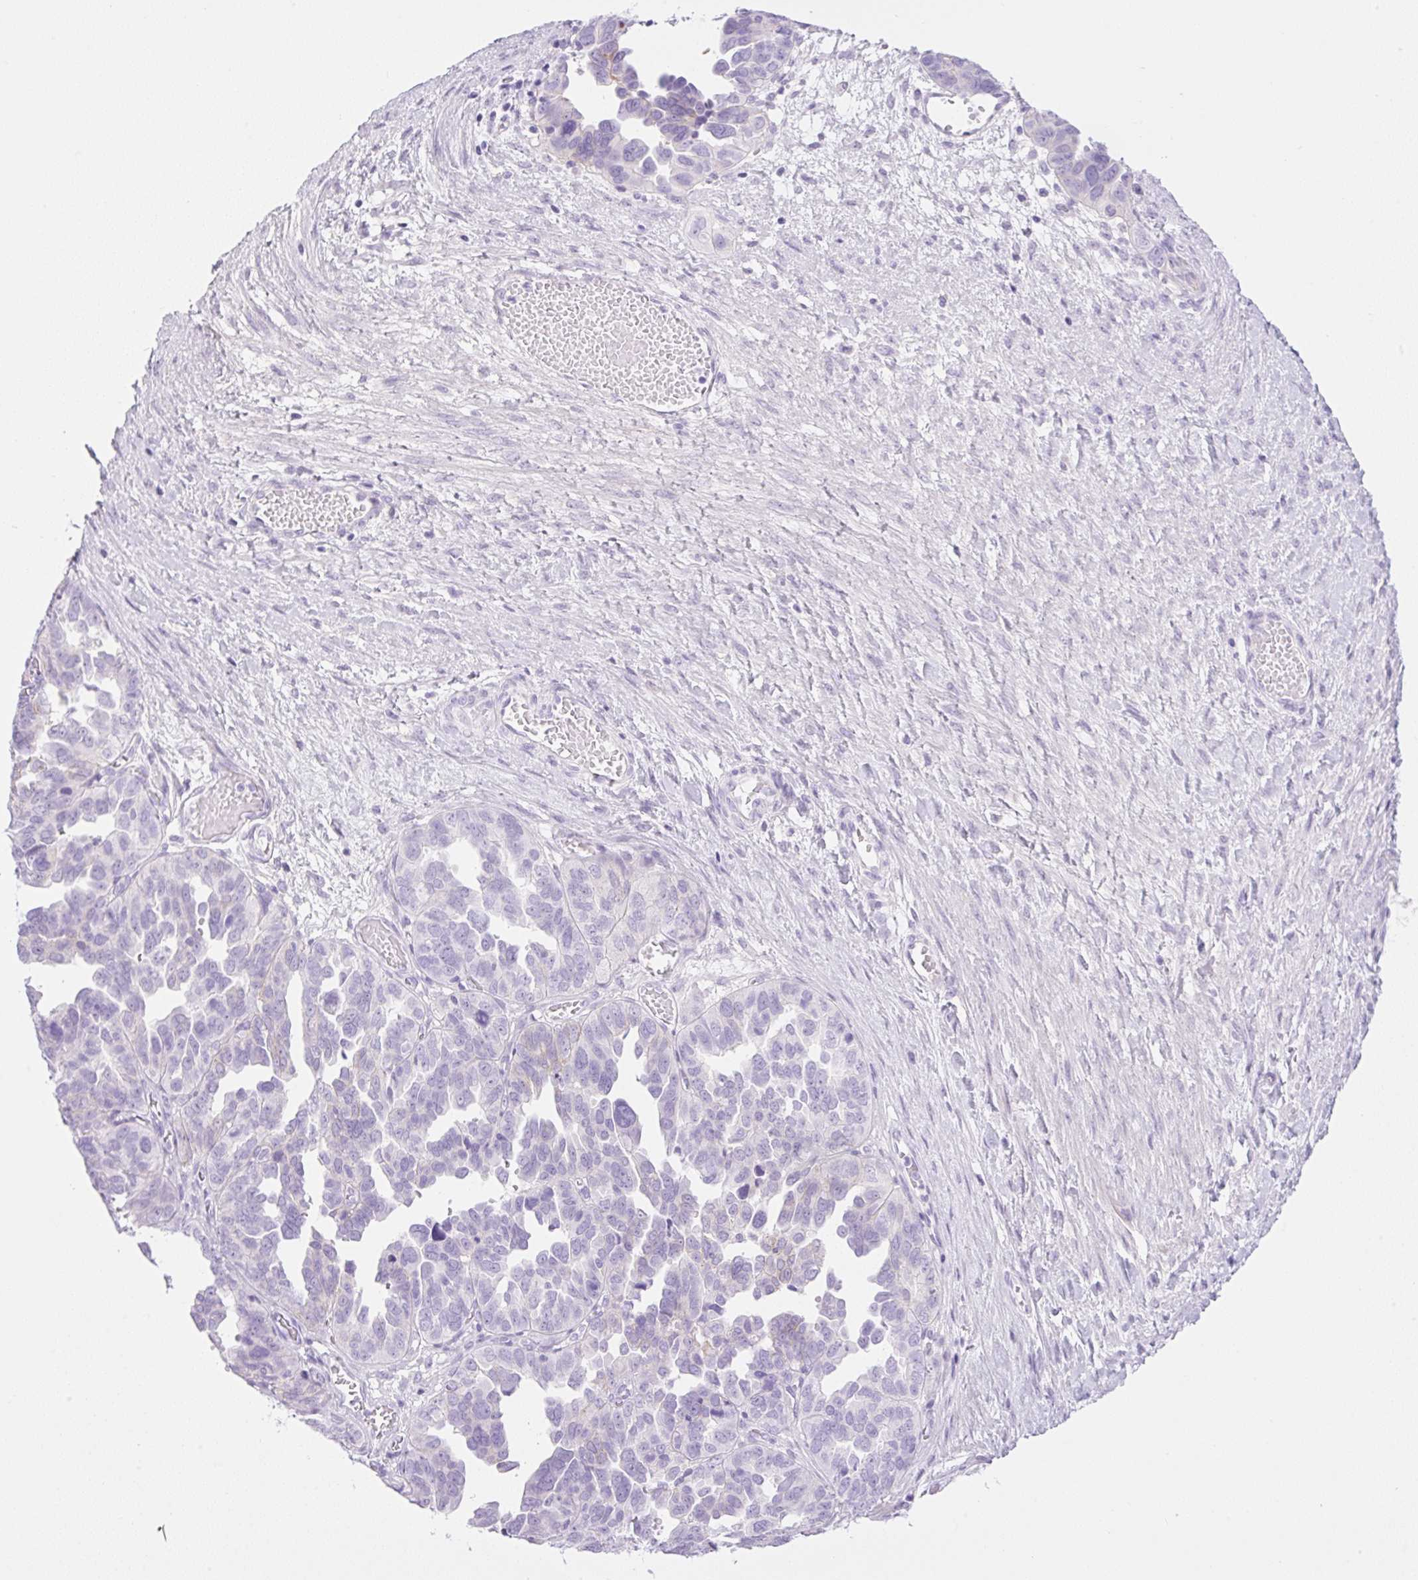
{"staining": {"intensity": "negative", "quantity": "none", "location": "none"}, "tissue": "ovarian cancer", "cell_type": "Tumor cells", "image_type": "cancer", "snomed": [{"axis": "morphology", "description": "Cystadenocarcinoma, serous, NOS"}, {"axis": "topography", "description": "Ovary"}], "caption": "Immunohistochemistry image of human ovarian serous cystadenocarcinoma stained for a protein (brown), which shows no staining in tumor cells.", "gene": "PALM3", "patient": {"sex": "female", "age": 64}}